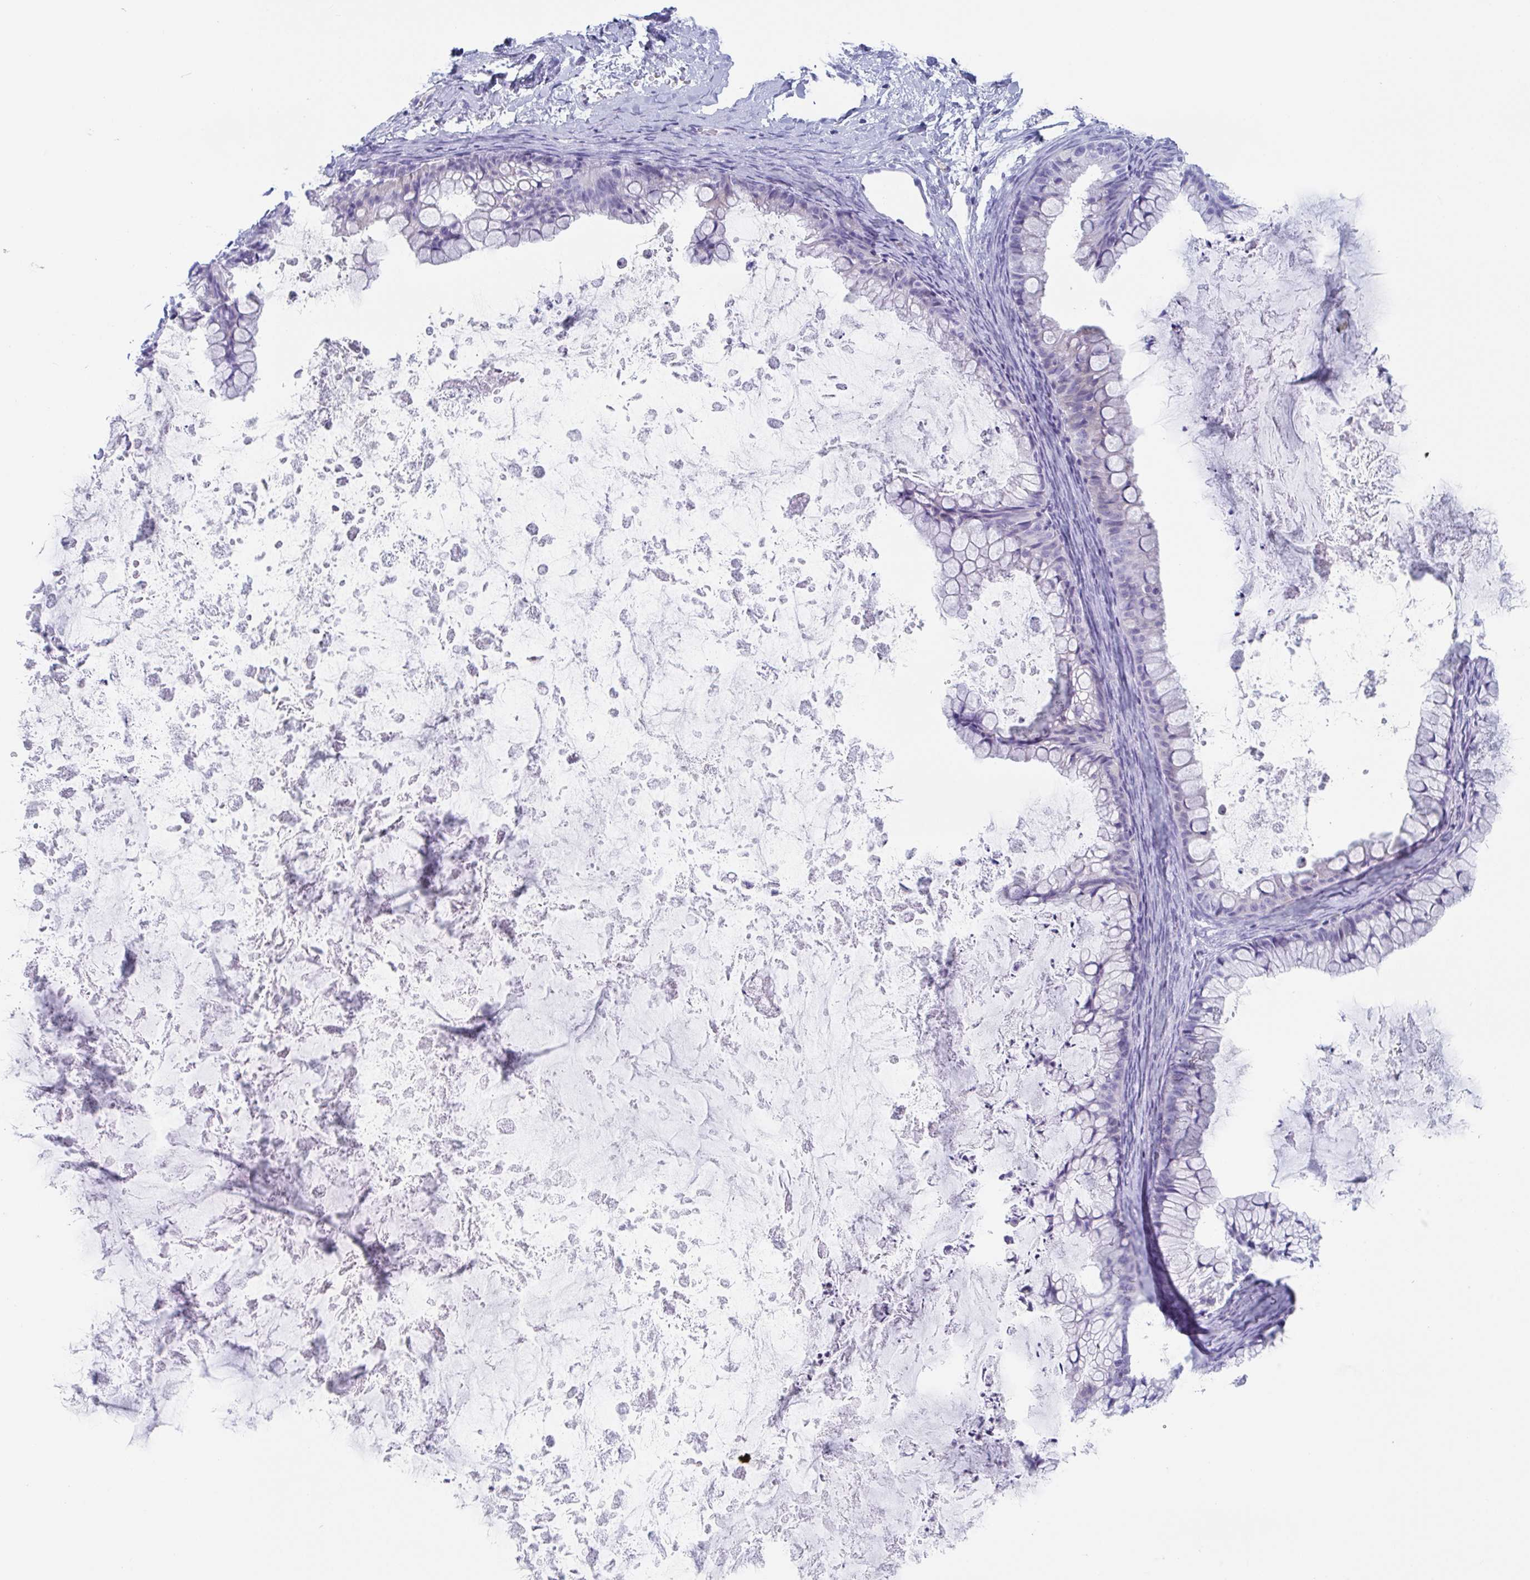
{"staining": {"intensity": "negative", "quantity": "none", "location": "none"}, "tissue": "ovarian cancer", "cell_type": "Tumor cells", "image_type": "cancer", "snomed": [{"axis": "morphology", "description": "Cystadenocarcinoma, mucinous, NOS"}, {"axis": "topography", "description": "Ovary"}], "caption": "Human ovarian mucinous cystadenocarcinoma stained for a protein using IHC shows no expression in tumor cells.", "gene": "PLA2G1B", "patient": {"sex": "female", "age": 35}}